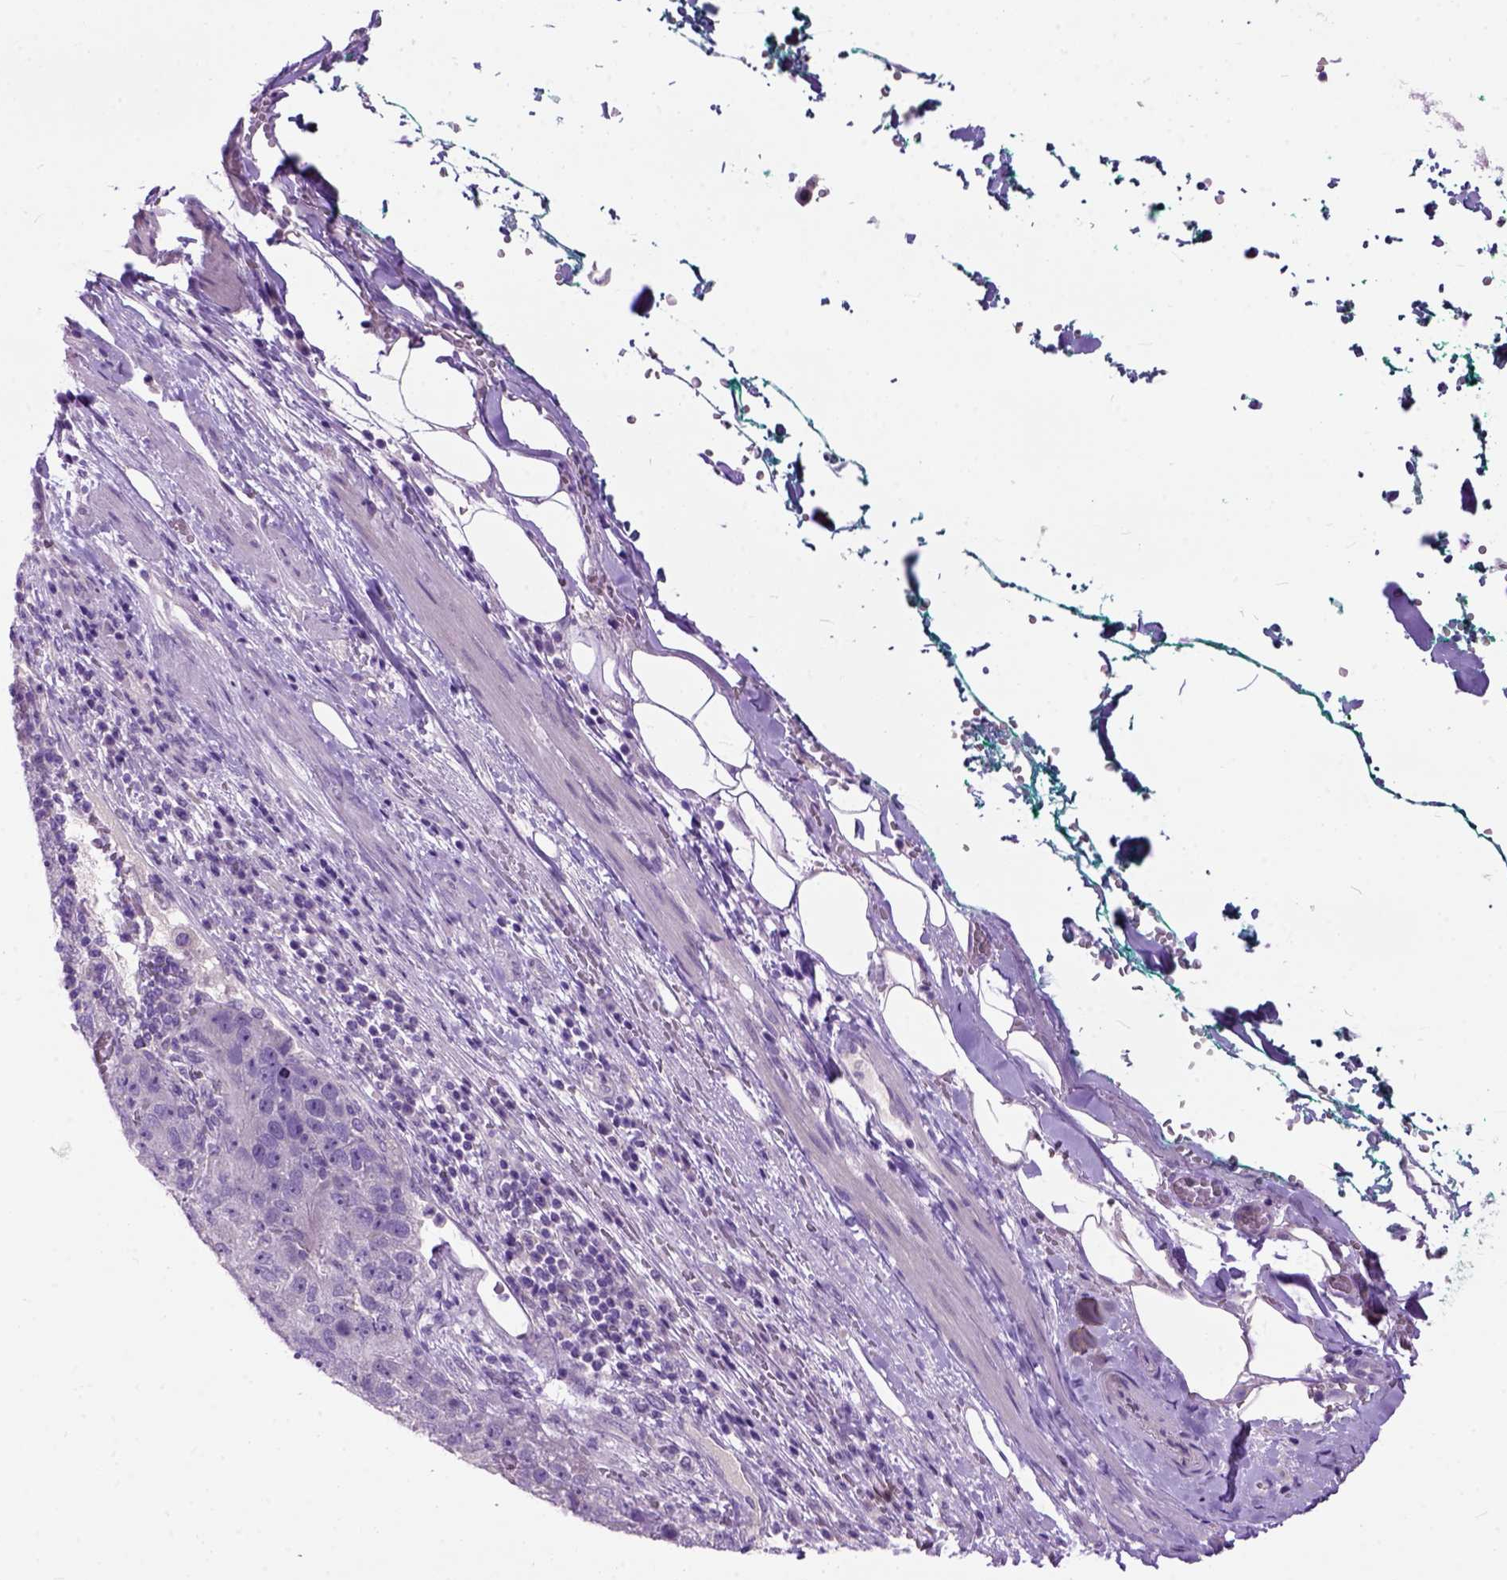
{"staining": {"intensity": "negative", "quantity": "none", "location": "none"}, "tissue": "pancreatic cancer", "cell_type": "Tumor cells", "image_type": "cancer", "snomed": [{"axis": "morphology", "description": "Adenocarcinoma, NOS"}, {"axis": "topography", "description": "Pancreas"}], "caption": "A histopathology image of pancreatic cancer stained for a protein reveals no brown staining in tumor cells. The staining was performed using DAB (3,3'-diaminobenzidine) to visualize the protein expression in brown, while the nuclei were stained in blue with hematoxylin (Magnification: 20x).", "gene": "MAPT", "patient": {"sex": "female", "age": 61}}